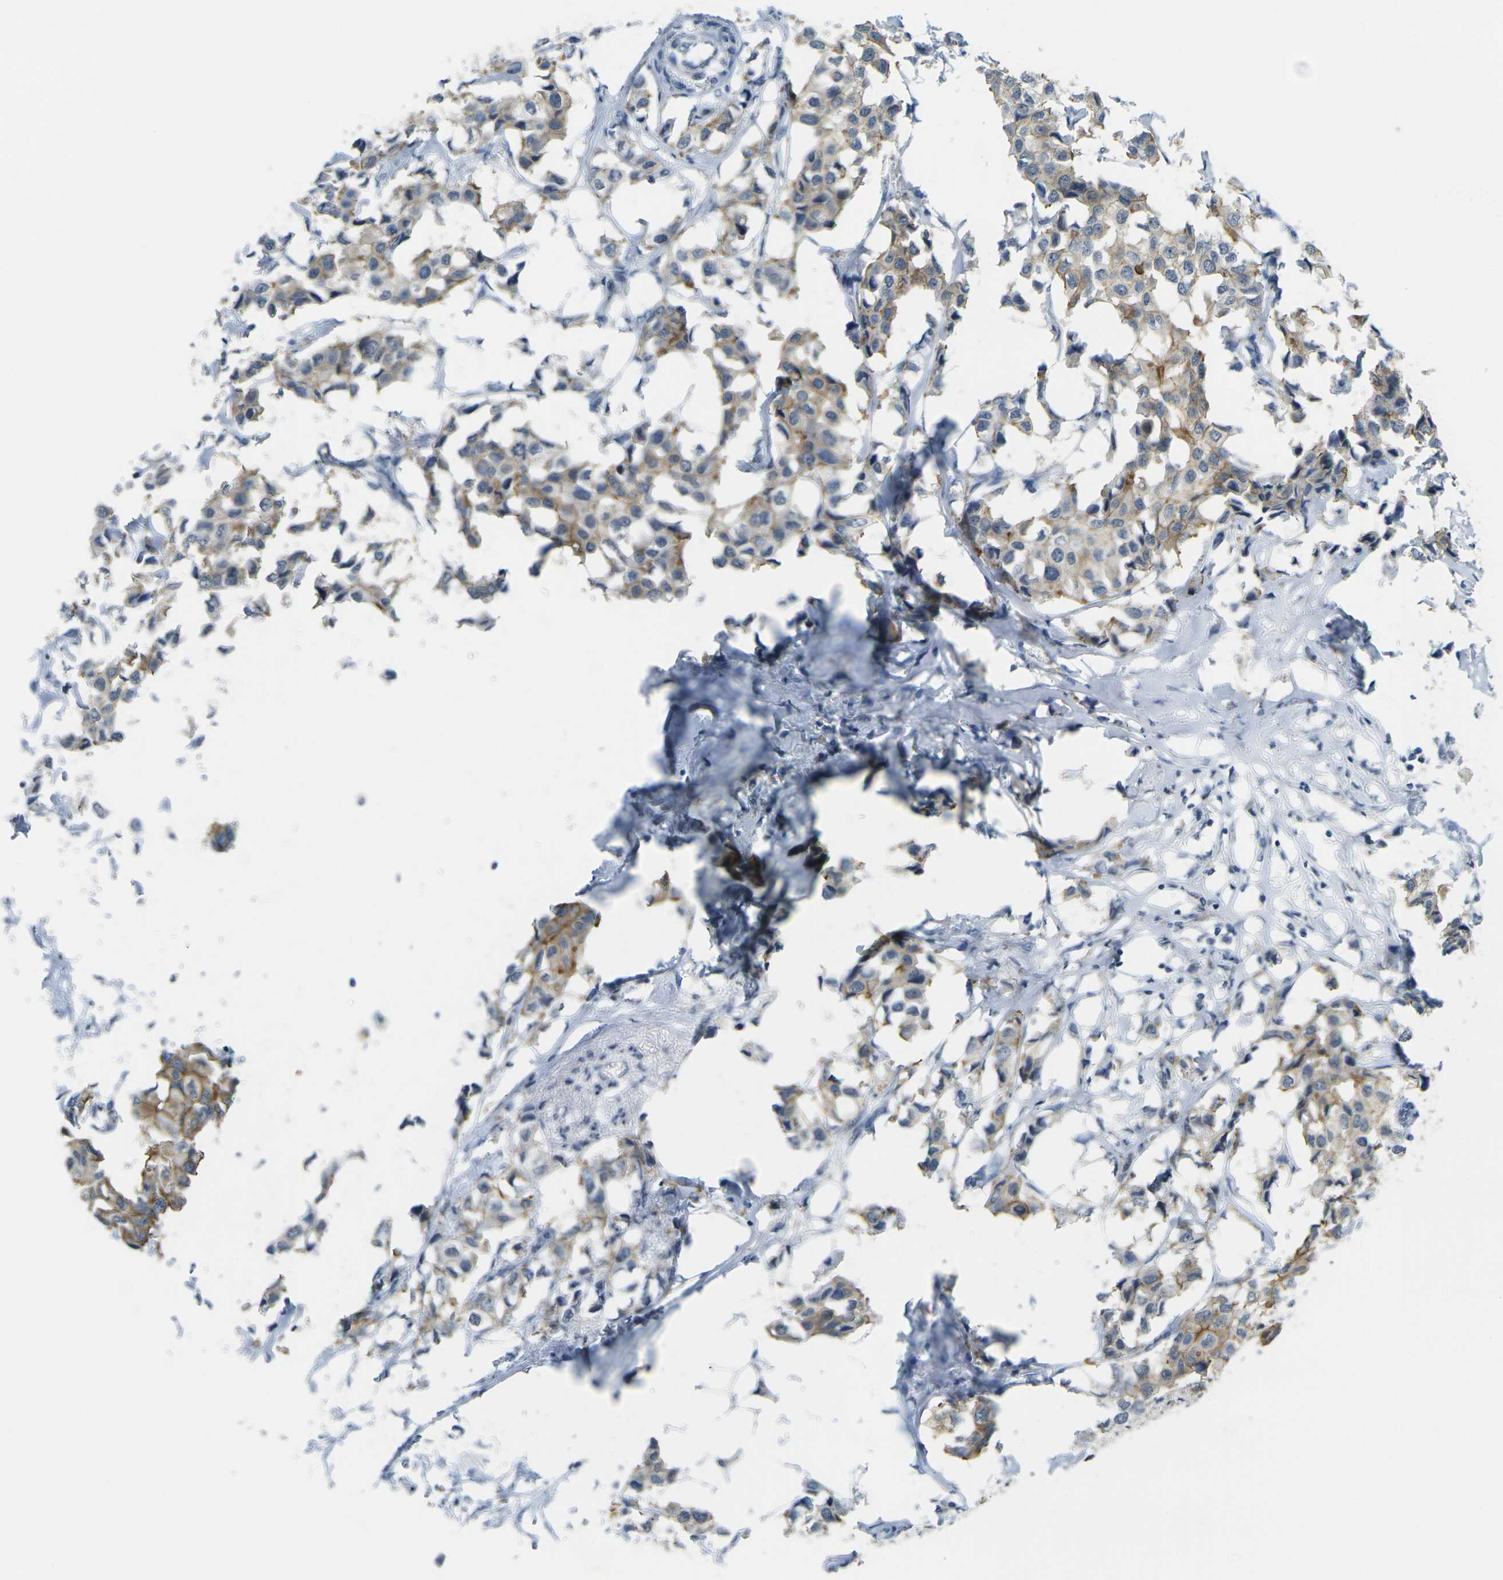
{"staining": {"intensity": "moderate", "quantity": ">75%", "location": "cytoplasmic/membranous"}, "tissue": "breast cancer", "cell_type": "Tumor cells", "image_type": "cancer", "snomed": [{"axis": "morphology", "description": "Duct carcinoma"}, {"axis": "topography", "description": "Breast"}], "caption": "This micrograph demonstrates immunohistochemistry staining of human breast invasive ductal carcinoma, with medium moderate cytoplasmic/membranous positivity in approximately >75% of tumor cells.", "gene": "SPTBN2", "patient": {"sex": "female", "age": 80}}